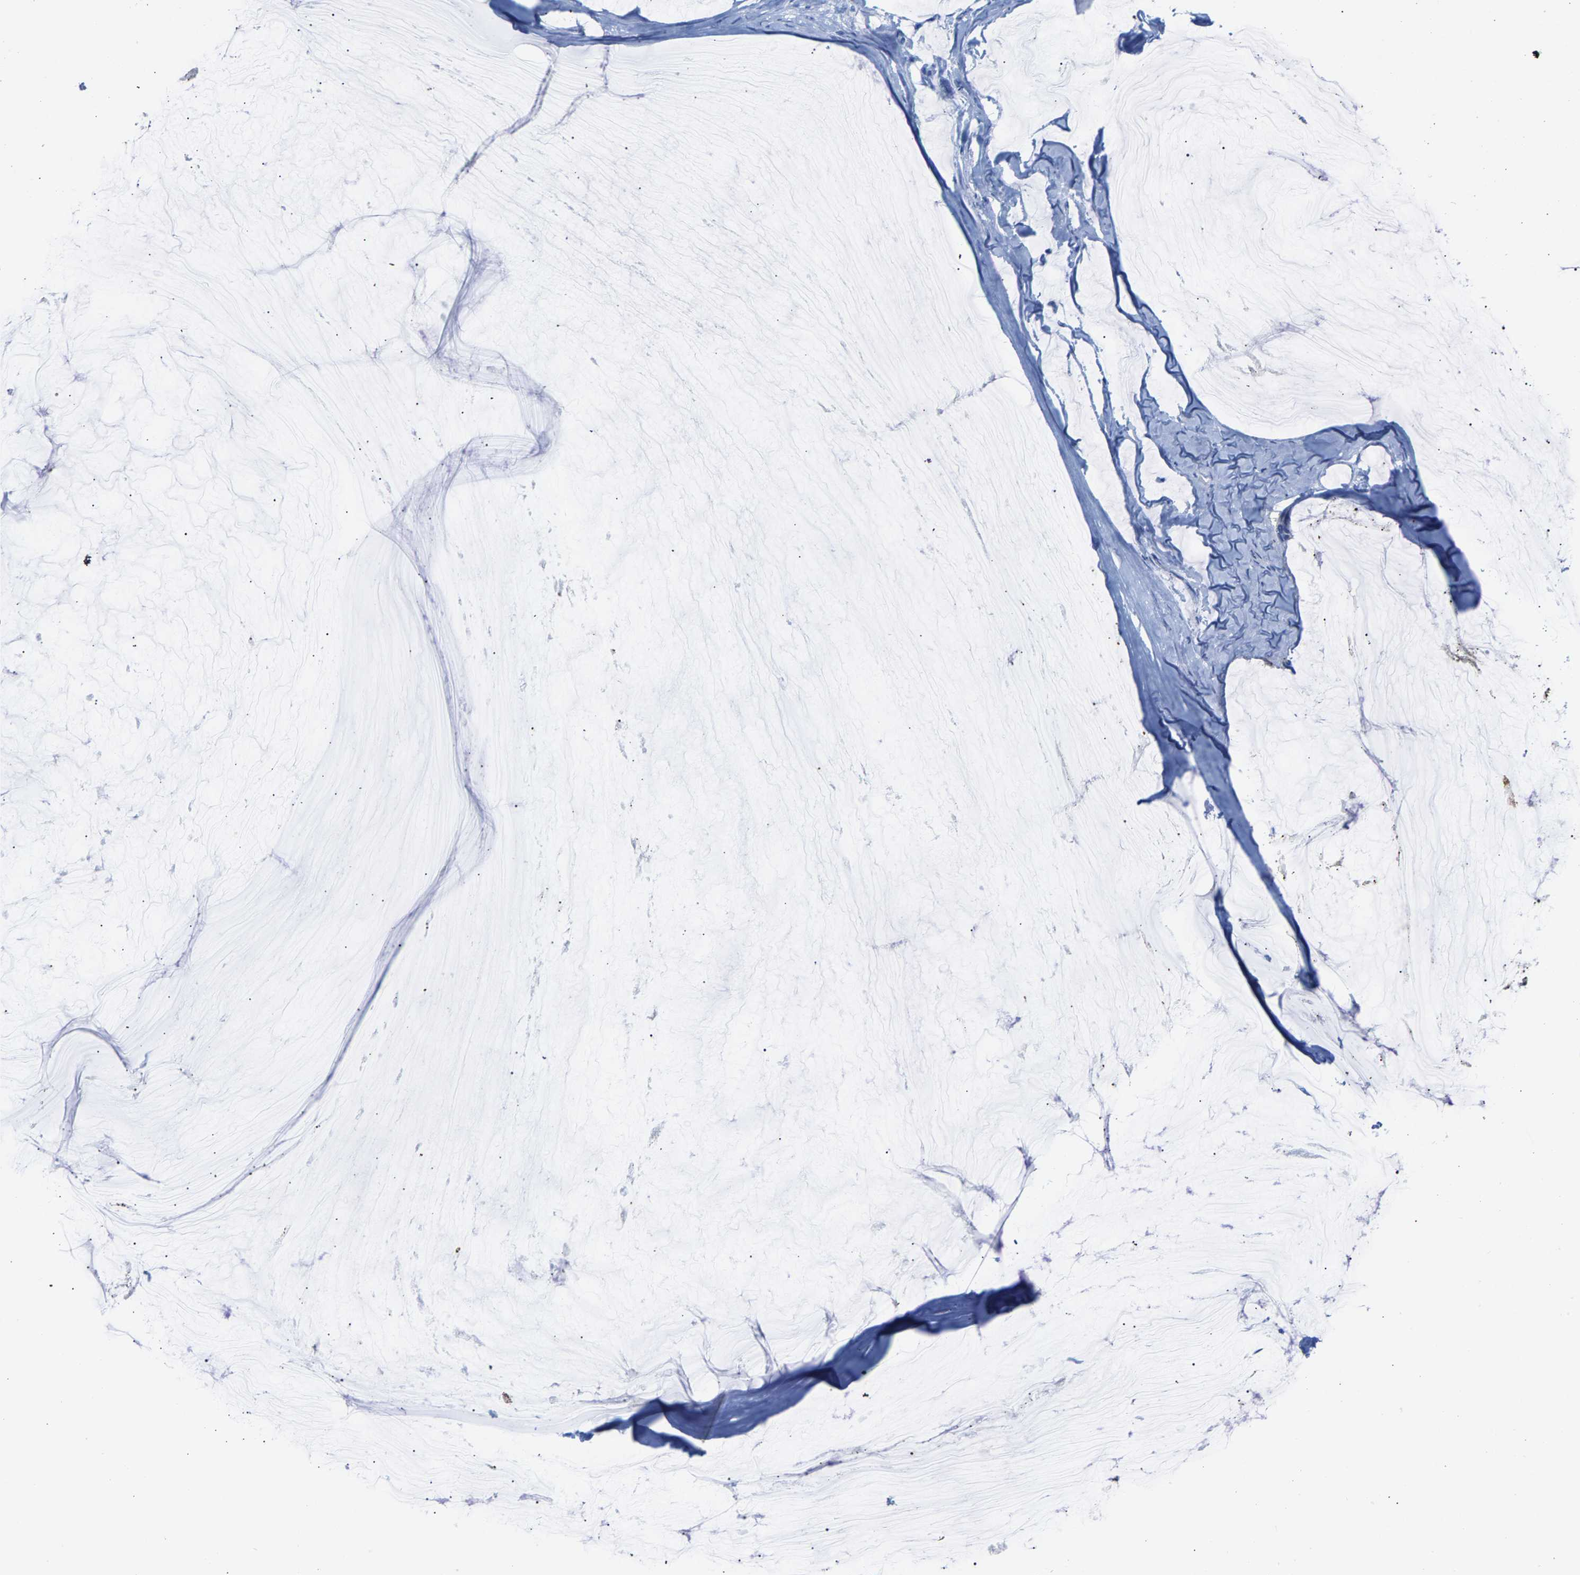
{"staining": {"intensity": "negative", "quantity": "none", "location": "none"}, "tissue": "ovarian cancer", "cell_type": "Tumor cells", "image_type": "cancer", "snomed": [{"axis": "morphology", "description": "Cystadenocarcinoma, mucinous, NOS"}, {"axis": "topography", "description": "Ovary"}], "caption": "Human ovarian cancer stained for a protein using immunohistochemistry exhibits no positivity in tumor cells.", "gene": "CPA1", "patient": {"sex": "female", "age": 39}}